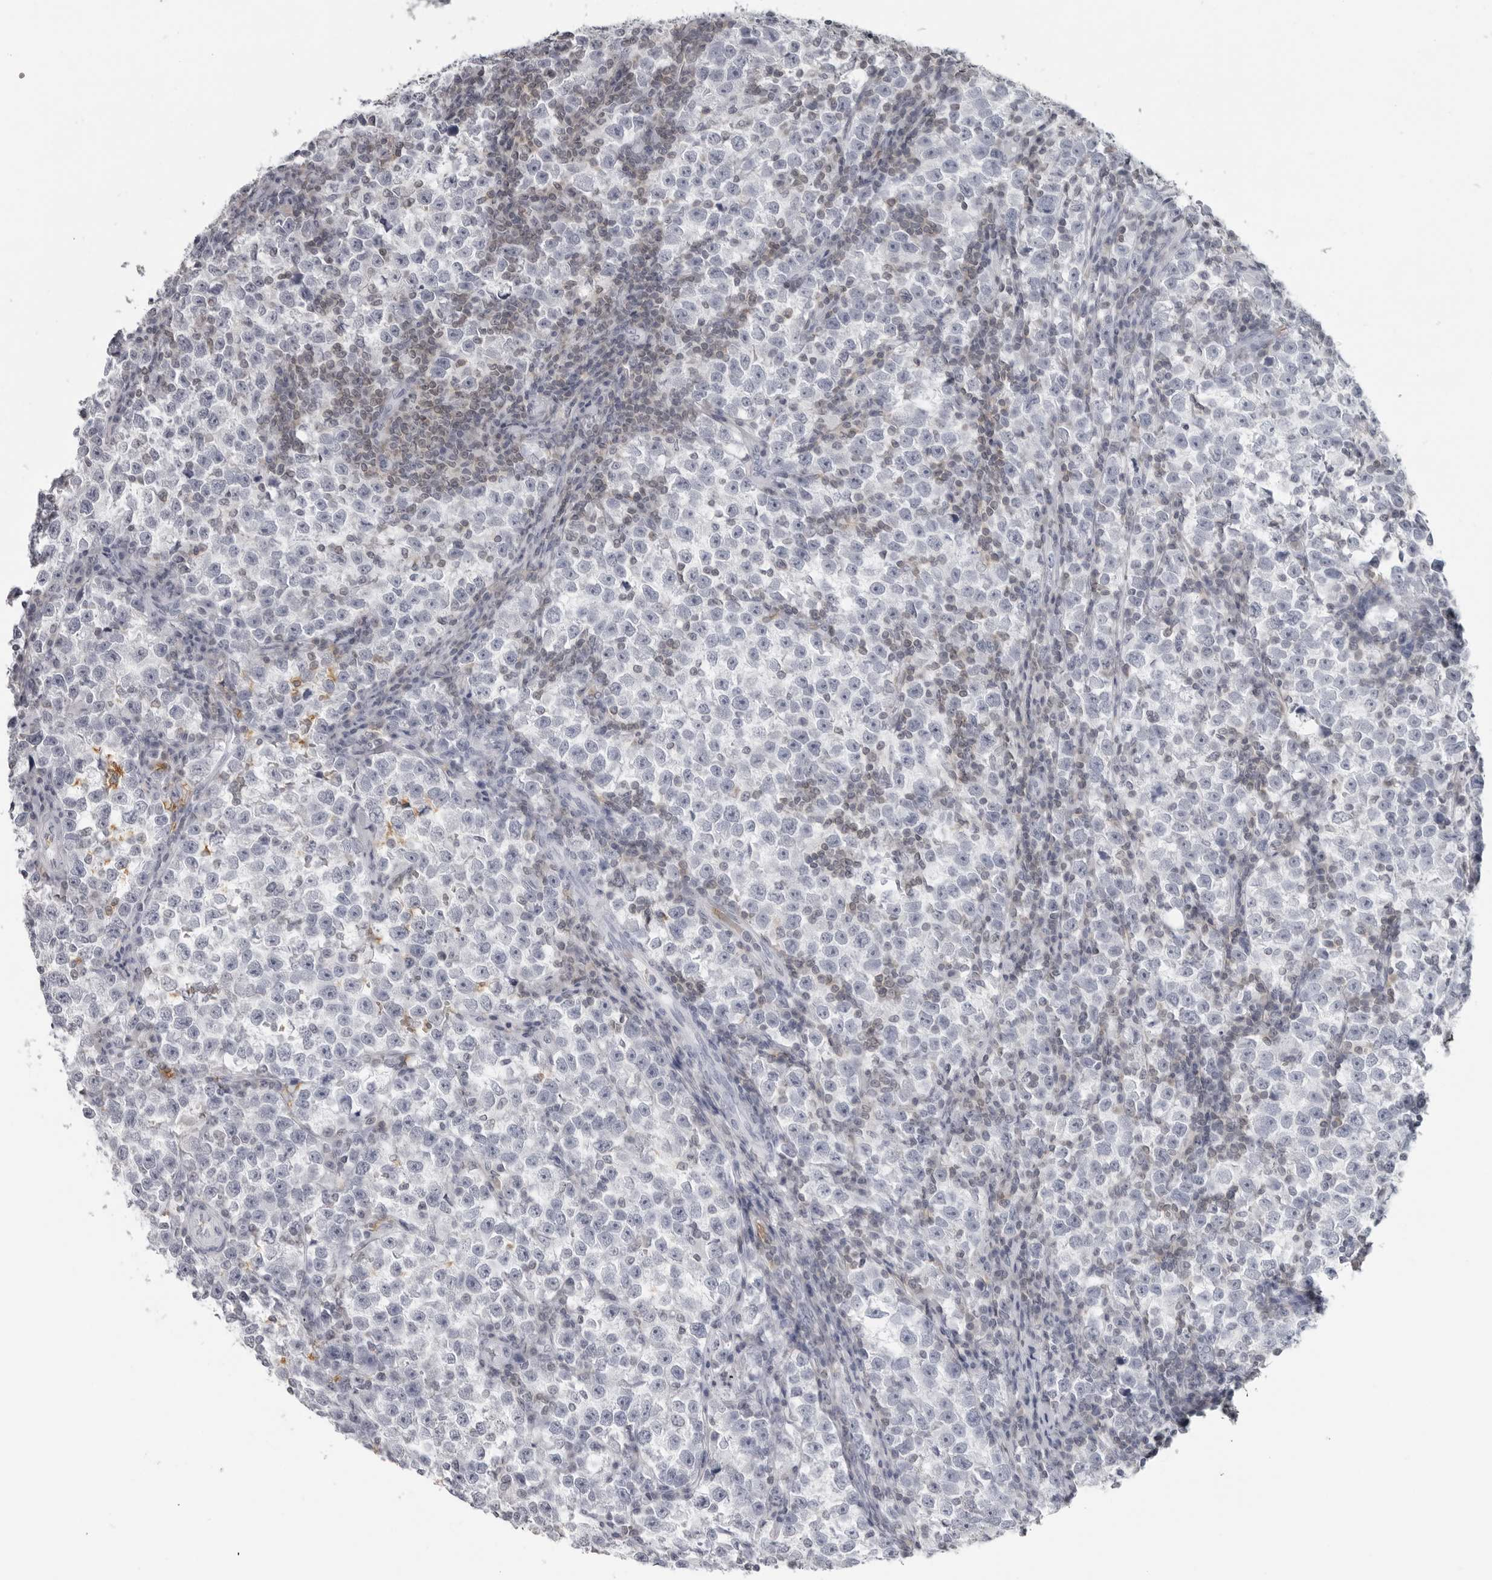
{"staining": {"intensity": "negative", "quantity": "none", "location": "none"}, "tissue": "testis cancer", "cell_type": "Tumor cells", "image_type": "cancer", "snomed": [{"axis": "morphology", "description": "Normal tissue, NOS"}, {"axis": "morphology", "description": "Seminoma, NOS"}, {"axis": "topography", "description": "Testis"}], "caption": "Tumor cells are negative for protein expression in human testis cancer (seminoma).", "gene": "EPB41", "patient": {"sex": "male", "age": 43}}